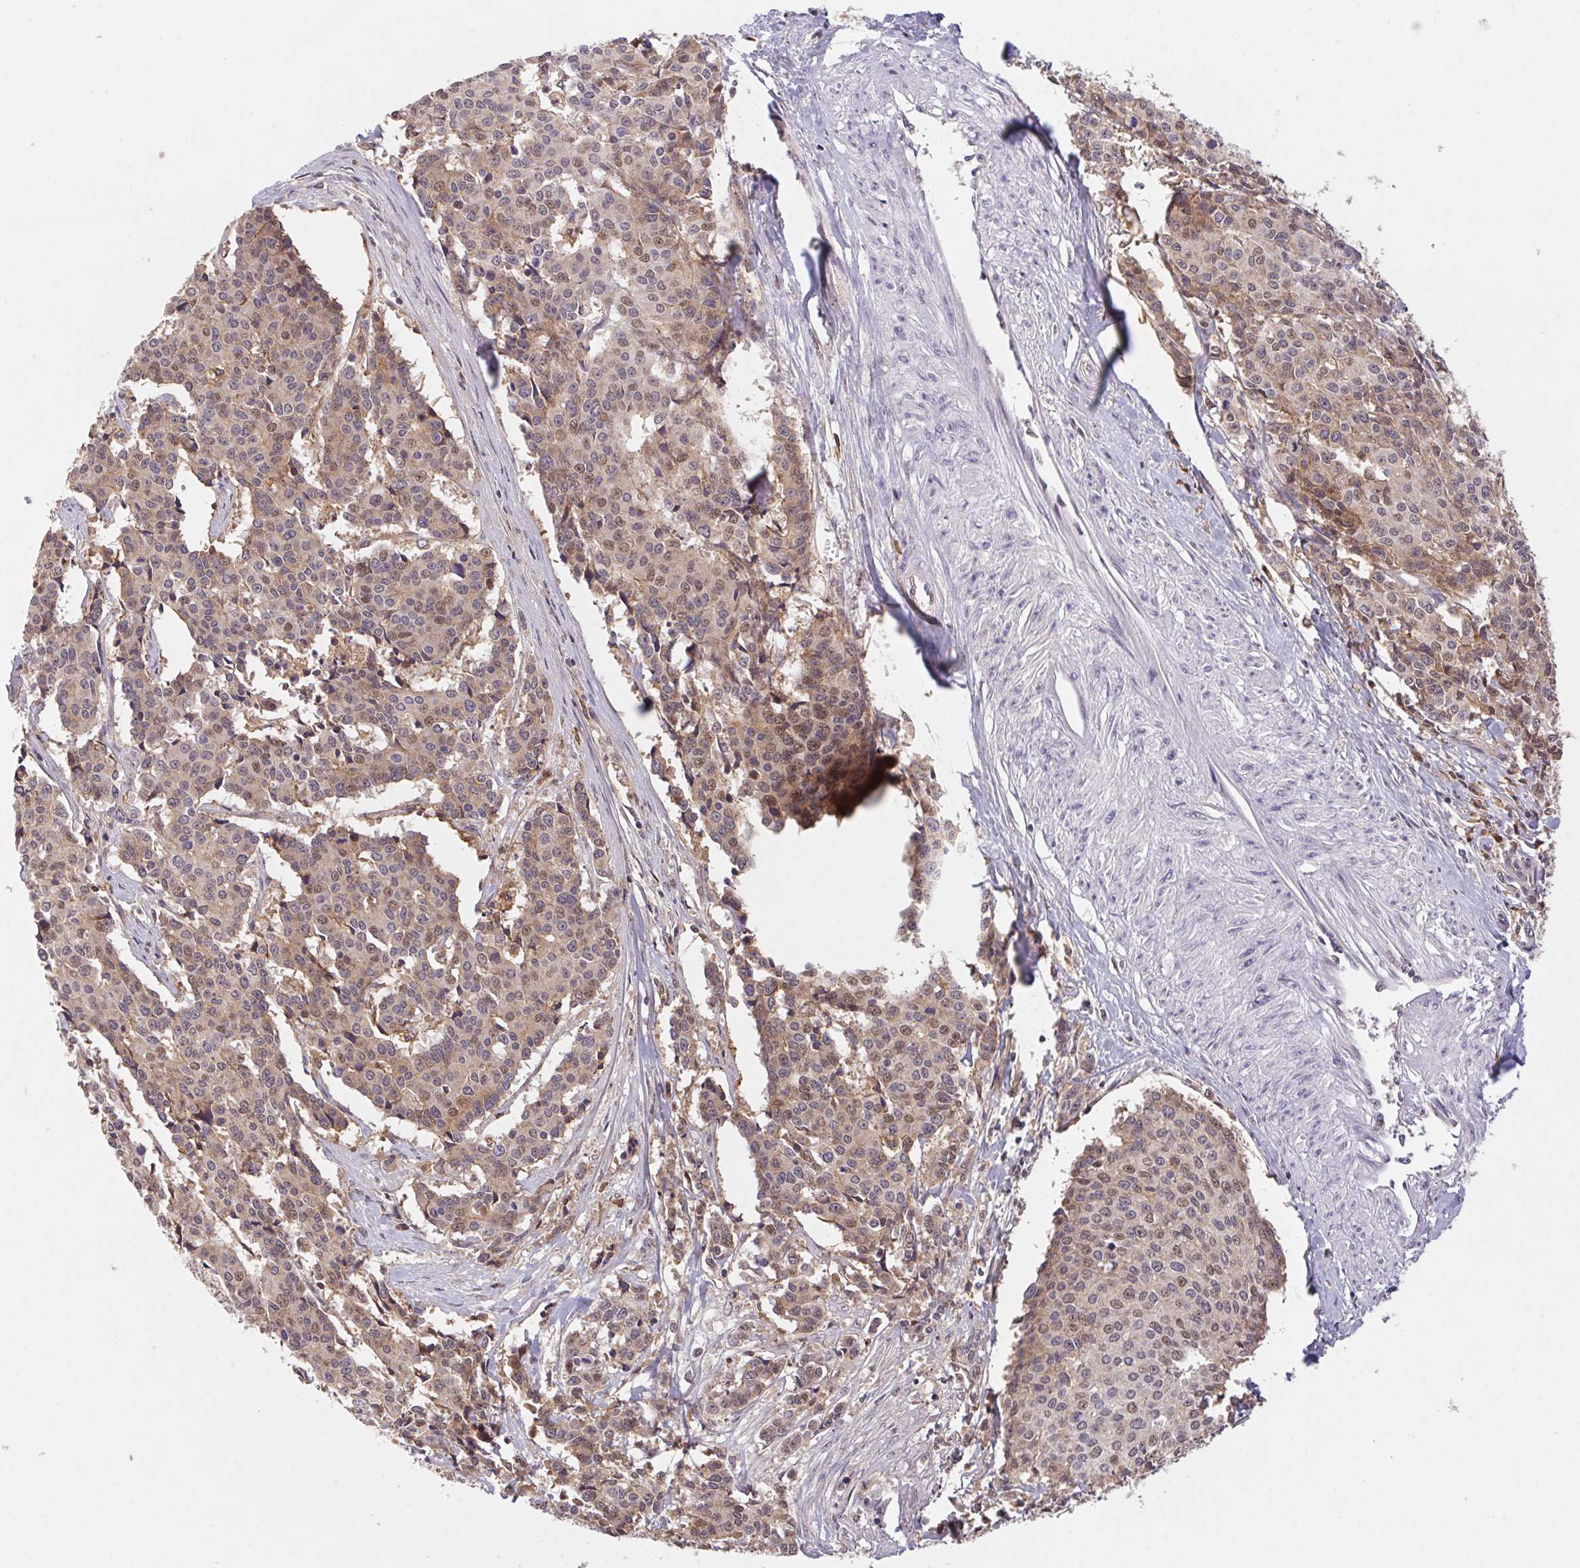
{"staining": {"intensity": "weak", "quantity": "25%-75%", "location": "cytoplasmic/membranous,nuclear"}, "tissue": "cervical cancer", "cell_type": "Tumor cells", "image_type": "cancer", "snomed": [{"axis": "morphology", "description": "Squamous cell carcinoma, NOS"}, {"axis": "topography", "description": "Cervix"}], "caption": "Cervical cancer stained for a protein (brown) demonstrates weak cytoplasmic/membranous and nuclear positive expression in about 25%-75% of tumor cells.", "gene": "SLC52A2", "patient": {"sex": "female", "age": 28}}